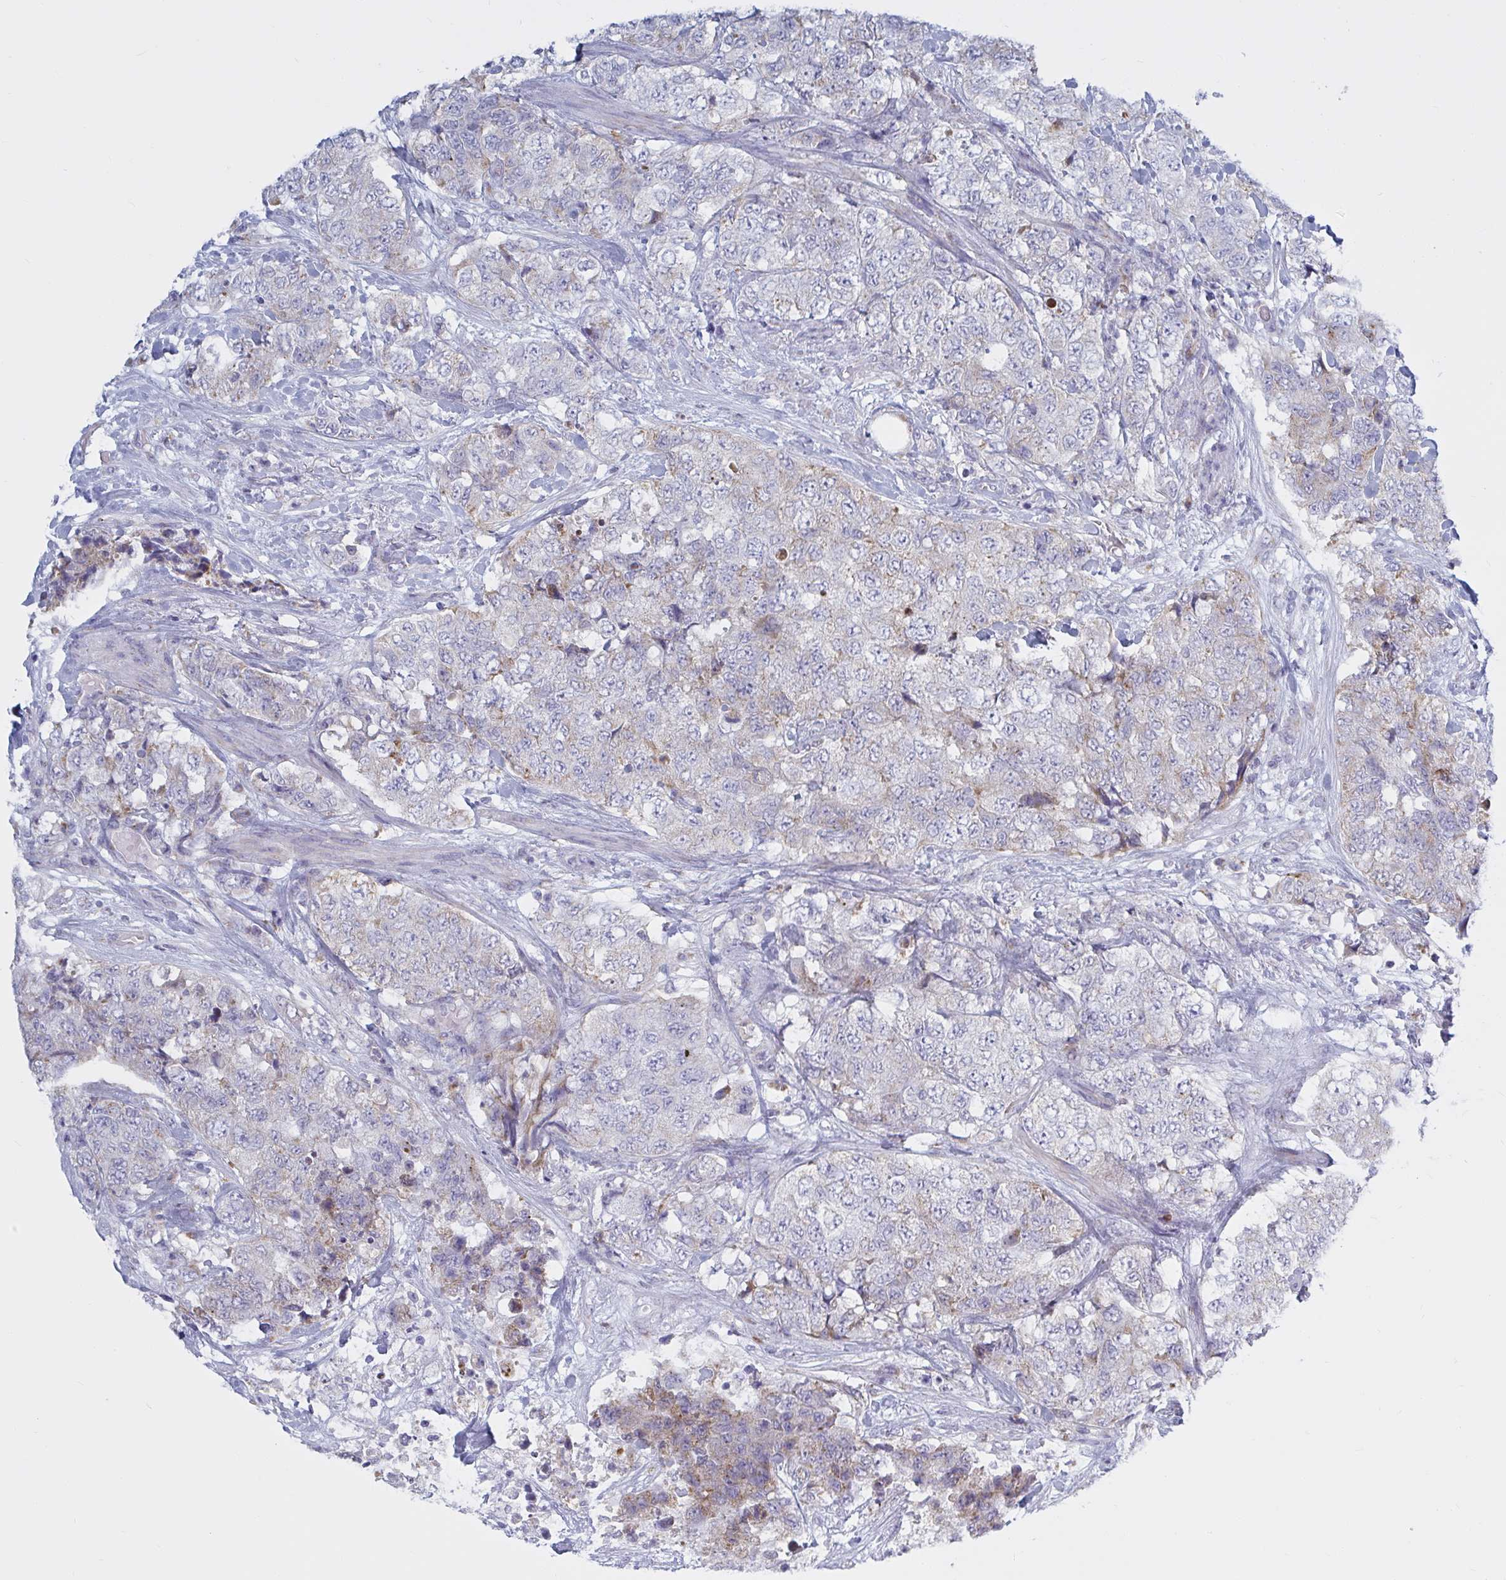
{"staining": {"intensity": "weak", "quantity": "<25%", "location": "cytoplasmic/membranous"}, "tissue": "urothelial cancer", "cell_type": "Tumor cells", "image_type": "cancer", "snomed": [{"axis": "morphology", "description": "Urothelial carcinoma, High grade"}, {"axis": "topography", "description": "Urinary bladder"}], "caption": "Immunohistochemistry (IHC) image of high-grade urothelial carcinoma stained for a protein (brown), which exhibits no expression in tumor cells. (Brightfield microscopy of DAB (3,3'-diaminobenzidine) immunohistochemistry at high magnification).", "gene": "ATG9A", "patient": {"sex": "female", "age": 78}}